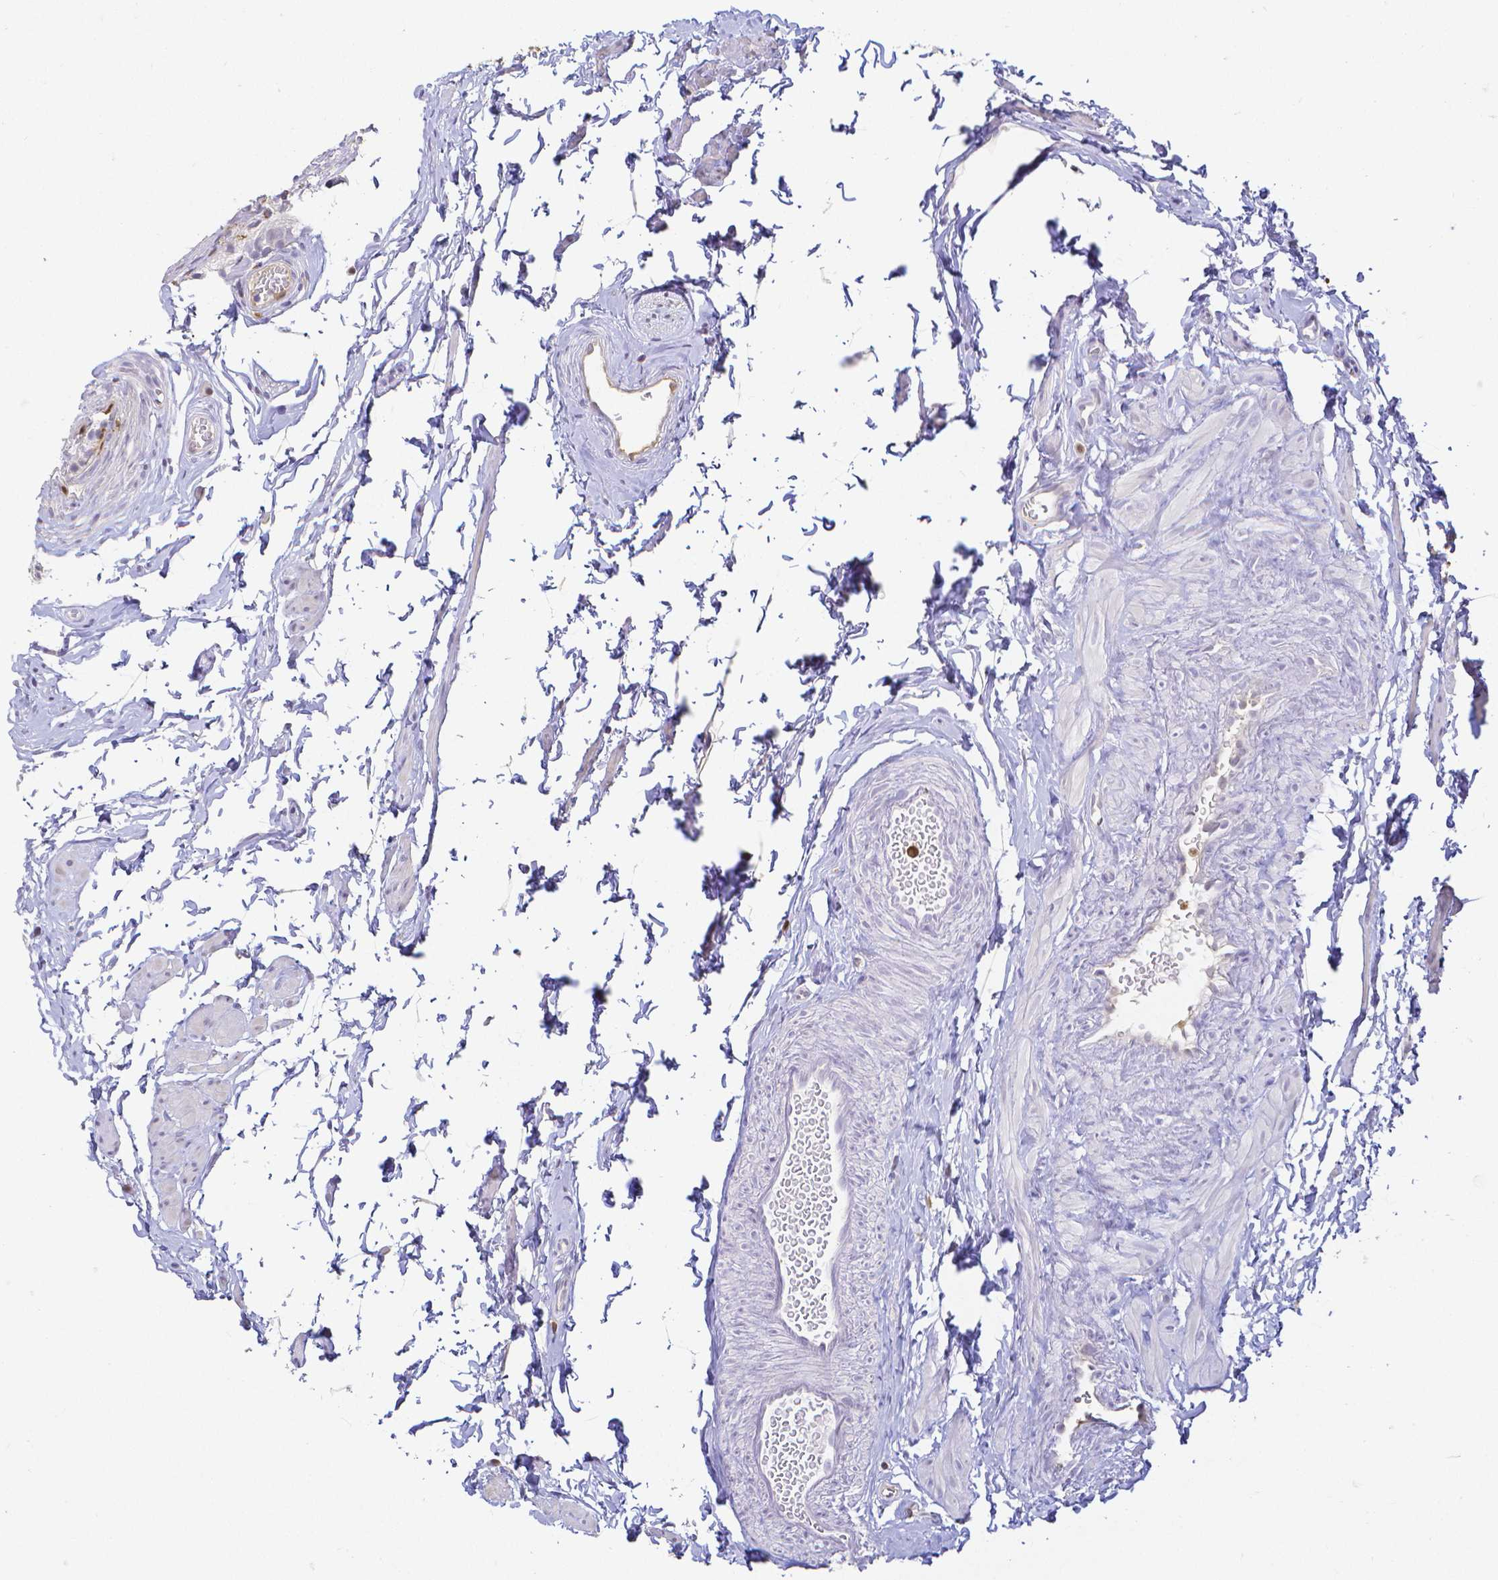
{"staining": {"intensity": "negative", "quantity": "none", "location": "none"}, "tissue": "epididymis", "cell_type": "Glandular cells", "image_type": "normal", "snomed": [{"axis": "morphology", "description": "Normal tissue, NOS"}, {"axis": "topography", "description": "Epididymis, spermatic cord, NOS"}, {"axis": "topography", "description": "Epididymis"}, {"axis": "topography", "description": "Peripheral nerve tissue"}], "caption": "Human epididymis stained for a protein using immunohistochemistry shows no staining in glandular cells.", "gene": "COTL1", "patient": {"sex": "male", "age": 29}}